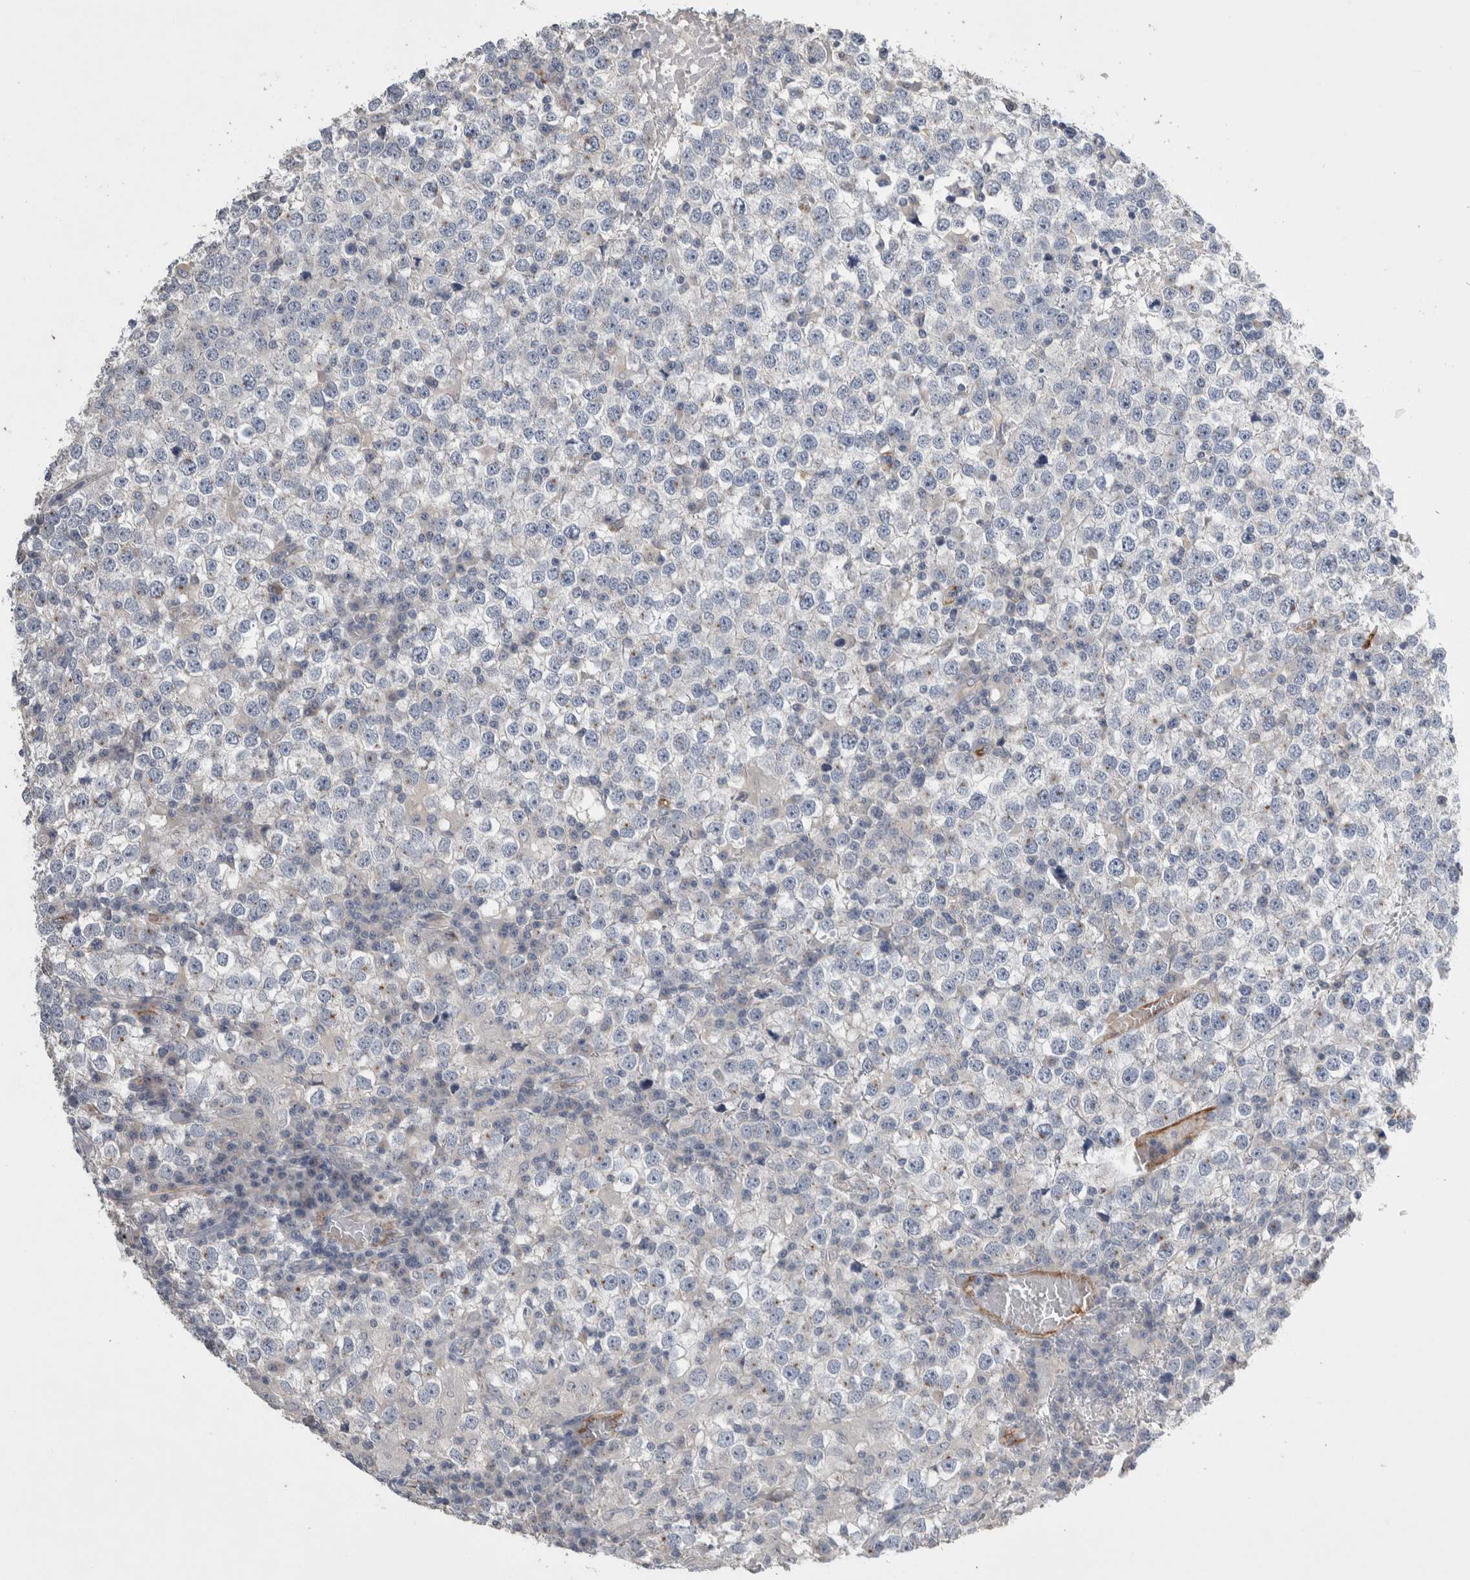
{"staining": {"intensity": "negative", "quantity": "none", "location": "none"}, "tissue": "testis cancer", "cell_type": "Tumor cells", "image_type": "cancer", "snomed": [{"axis": "morphology", "description": "Seminoma, NOS"}, {"axis": "topography", "description": "Testis"}], "caption": "High magnification brightfield microscopy of testis cancer stained with DAB (brown) and counterstained with hematoxylin (blue): tumor cells show no significant positivity.", "gene": "CEP131", "patient": {"sex": "male", "age": 65}}